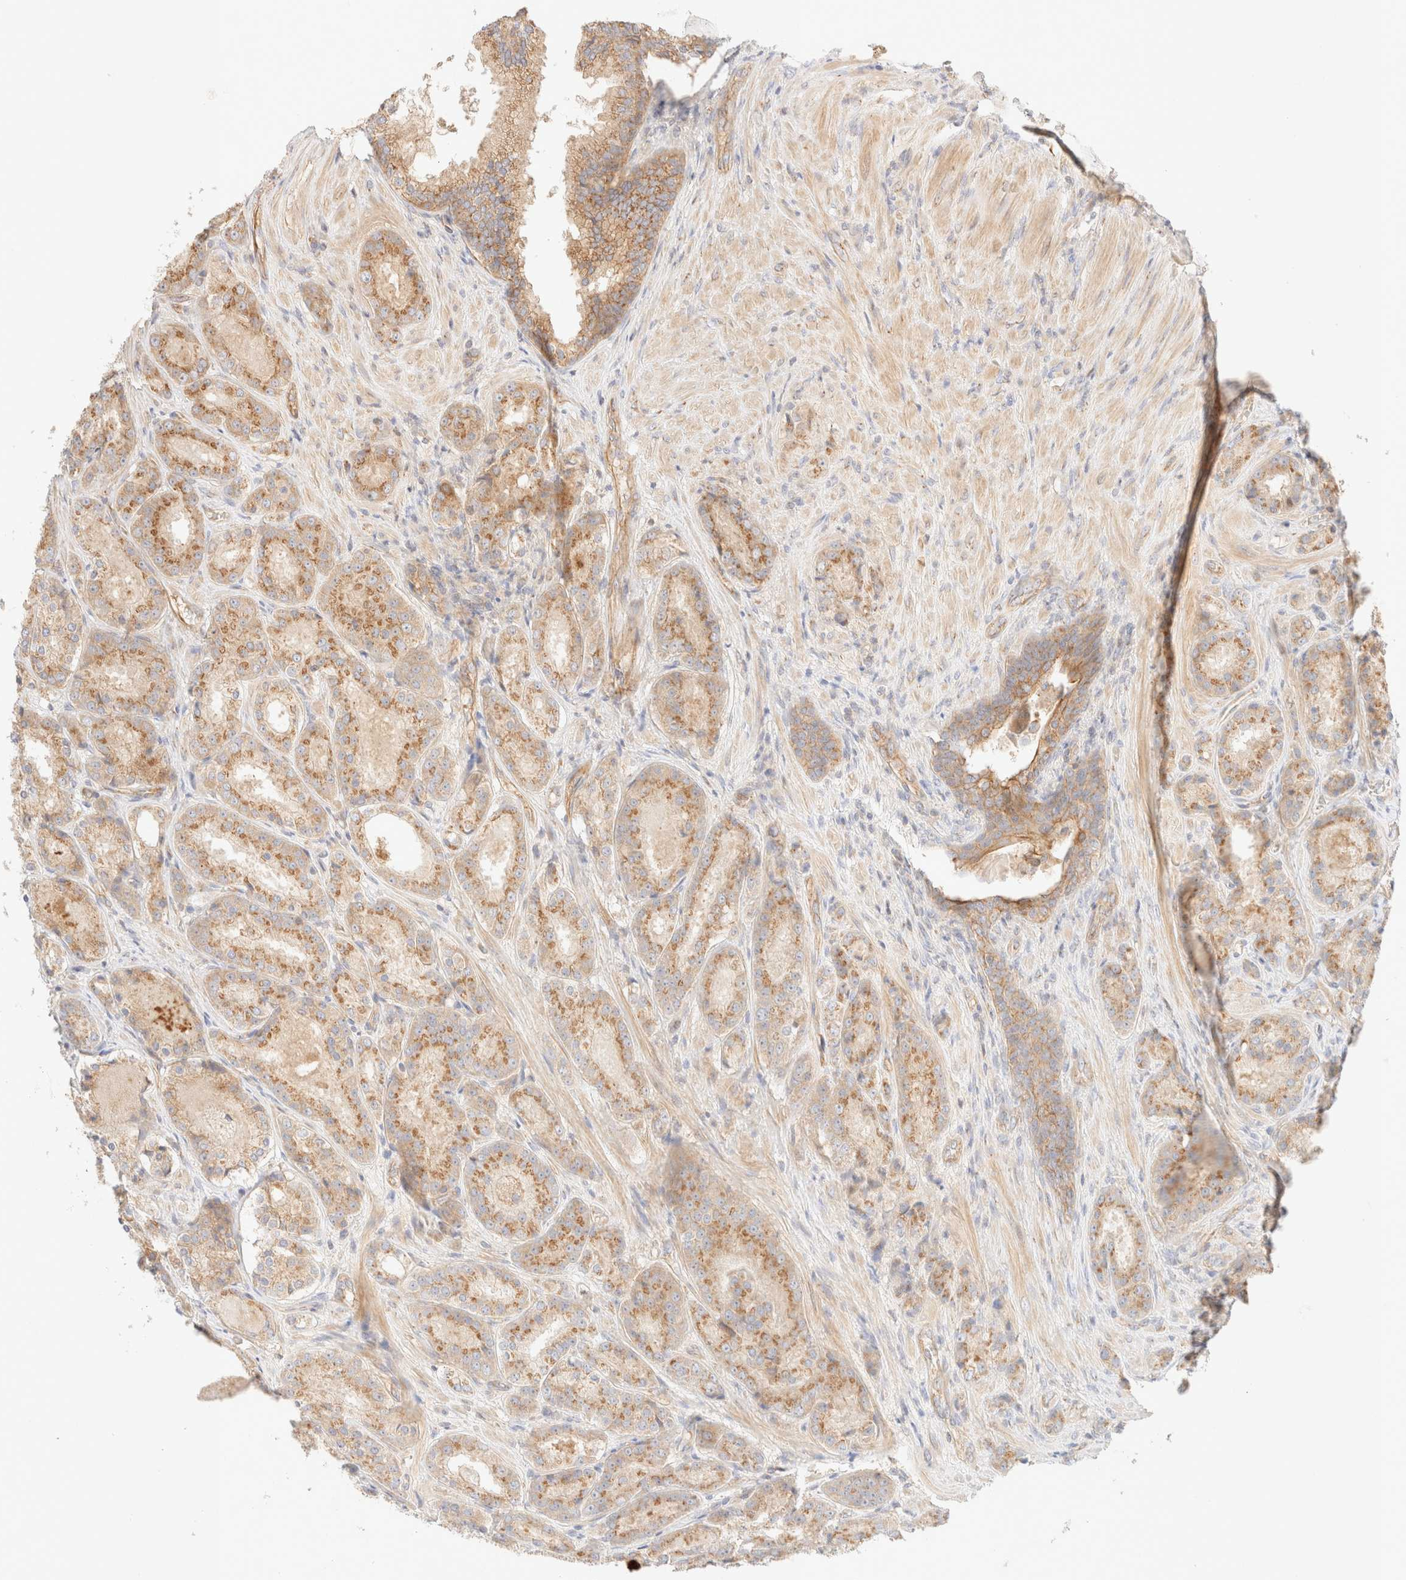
{"staining": {"intensity": "moderate", "quantity": ">75%", "location": "cytoplasmic/membranous"}, "tissue": "prostate cancer", "cell_type": "Tumor cells", "image_type": "cancer", "snomed": [{"axis": "morphology", "description": "Adenocarcinoma, High grade"}, {"axis": "topography", "description": "Prostate"}], "caption": "The histopathology image exhibits a brown stain indicating the presence of a protein in the cytoplasmic/membranous of tumor cells in prostate cancer. Ihc stains the protein of interest in brown and the nuclei are stained blue.", "gene": "MYO10", "patient": {"sex": "male", "age": 60}}